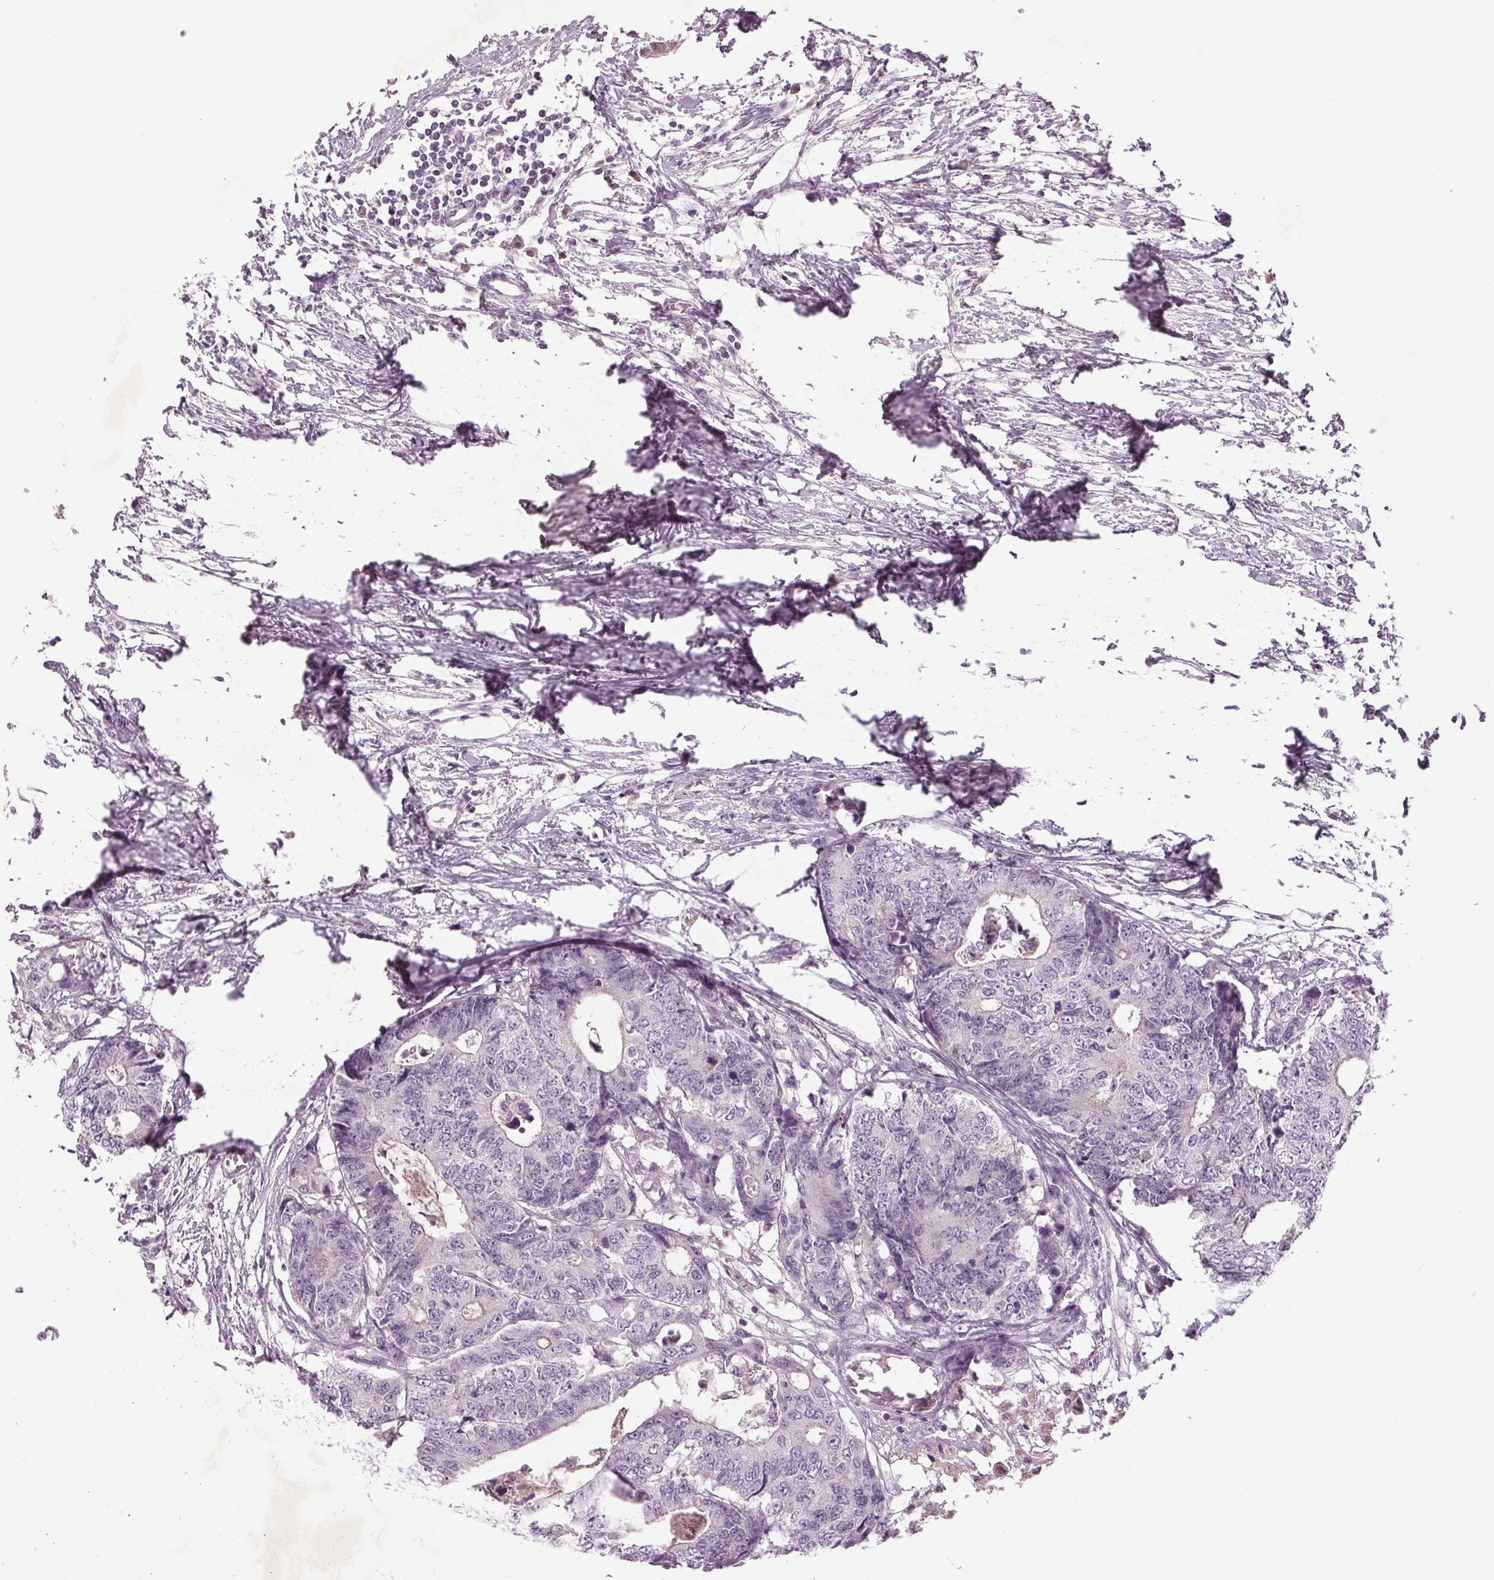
{"staining": {"intensity": "negative", "quantity": "none", "location": "none"}, "tissue": "colorectal cancer", "cell_type": "Tumor cells", "image_type": "cancer", "snomed": [{"axis": "morphology", "description": "Adenocarcinoma, NOS"}, {"axis": "topography", "description": "Colon"}], "caption": "The immunohistochemistry (IHC) image has no significant expression in tumor cells of colorectal cancer tissue.", "gene": "BHLHE22", "patient": {"sex": "female", "age": 48}}